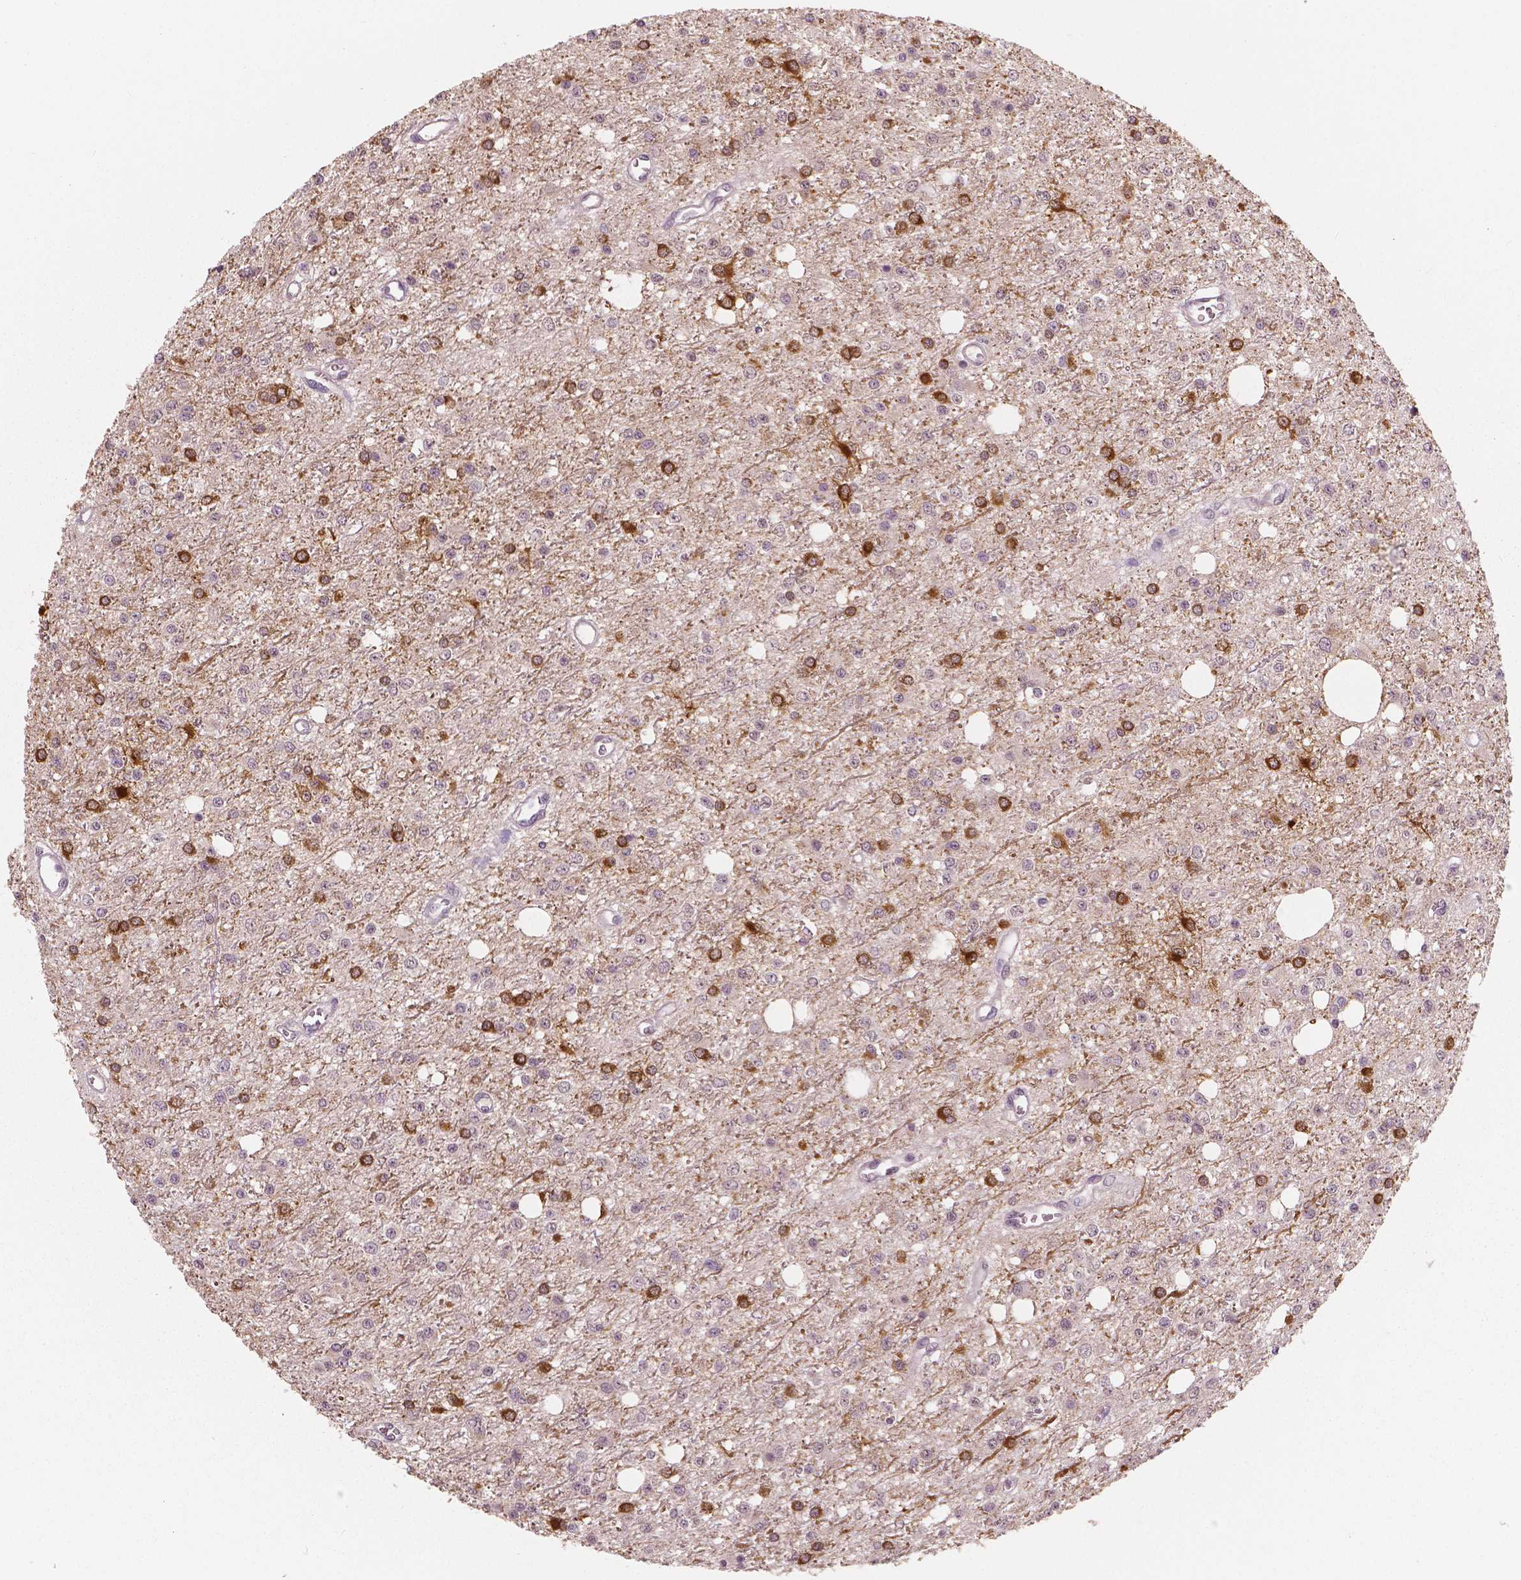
{"staining": {"intensity": "moderate", "quantity": "<25%", "location": "cytoplasmic/membranous"}, "tissue": "glioma", "cell_type": "Tumor cells", "image_type": "cancer", "snomed": [{"axis": "morphology", "description": "Glioma, malignant, Low grade"}, {"axis": "topography", "description": "Brain"}], "caption": "Glioma stained with IHC reveals moderate cytoplasmic/membranous expression in about <25% of tumor cells. (DAB = brown stain, brightfield microscopy at high magnification).", "gene": "NECAB1", "patient": {"sex": "female", "age": 45}}